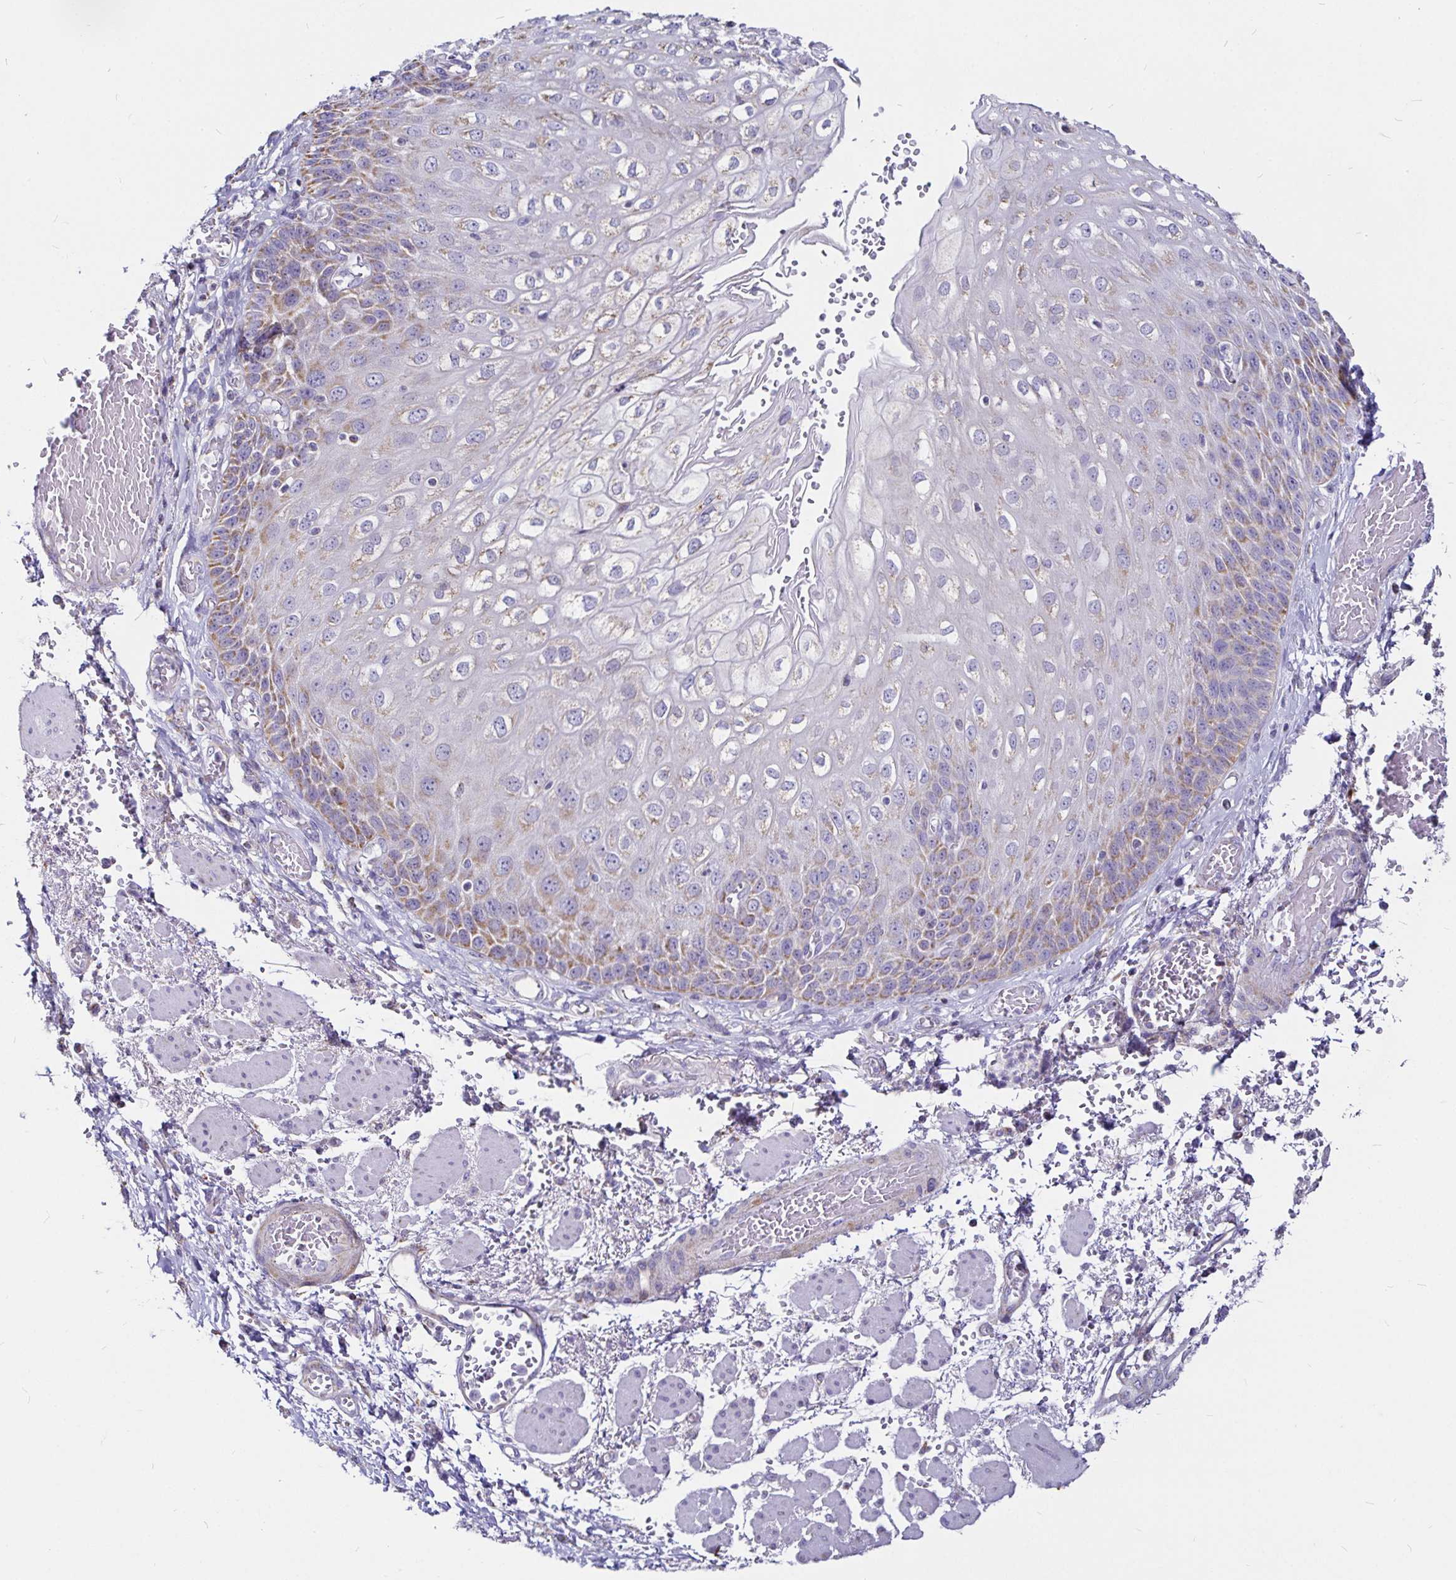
{"staining": {"intensity": "weak", "quantity": "25%-75%", "location": "cytoplasmic/membranous"}, "tissue": "esophagus", "cell_type": "Squamous epithelial cells", "image_type": "normal", "snomed": [{"axis": "morphology", "description": "Normal tissue, NOS"}, {"axis": "morphology", "description": "Adenocarcinoma, NOS"}, {"axis": "topography", "description": "Esophagus"}], "caption": "Immunohistochemistry (DAB (3,3'-diaminobenzidine)) staining of normal esophagus exhibits weak cytoplasmic/membranous protein positivity in approximately 25%-75% of squamous epithelial cells.", "gene": "PGAM2", "patient": {"sex": "male", "age": 81}}